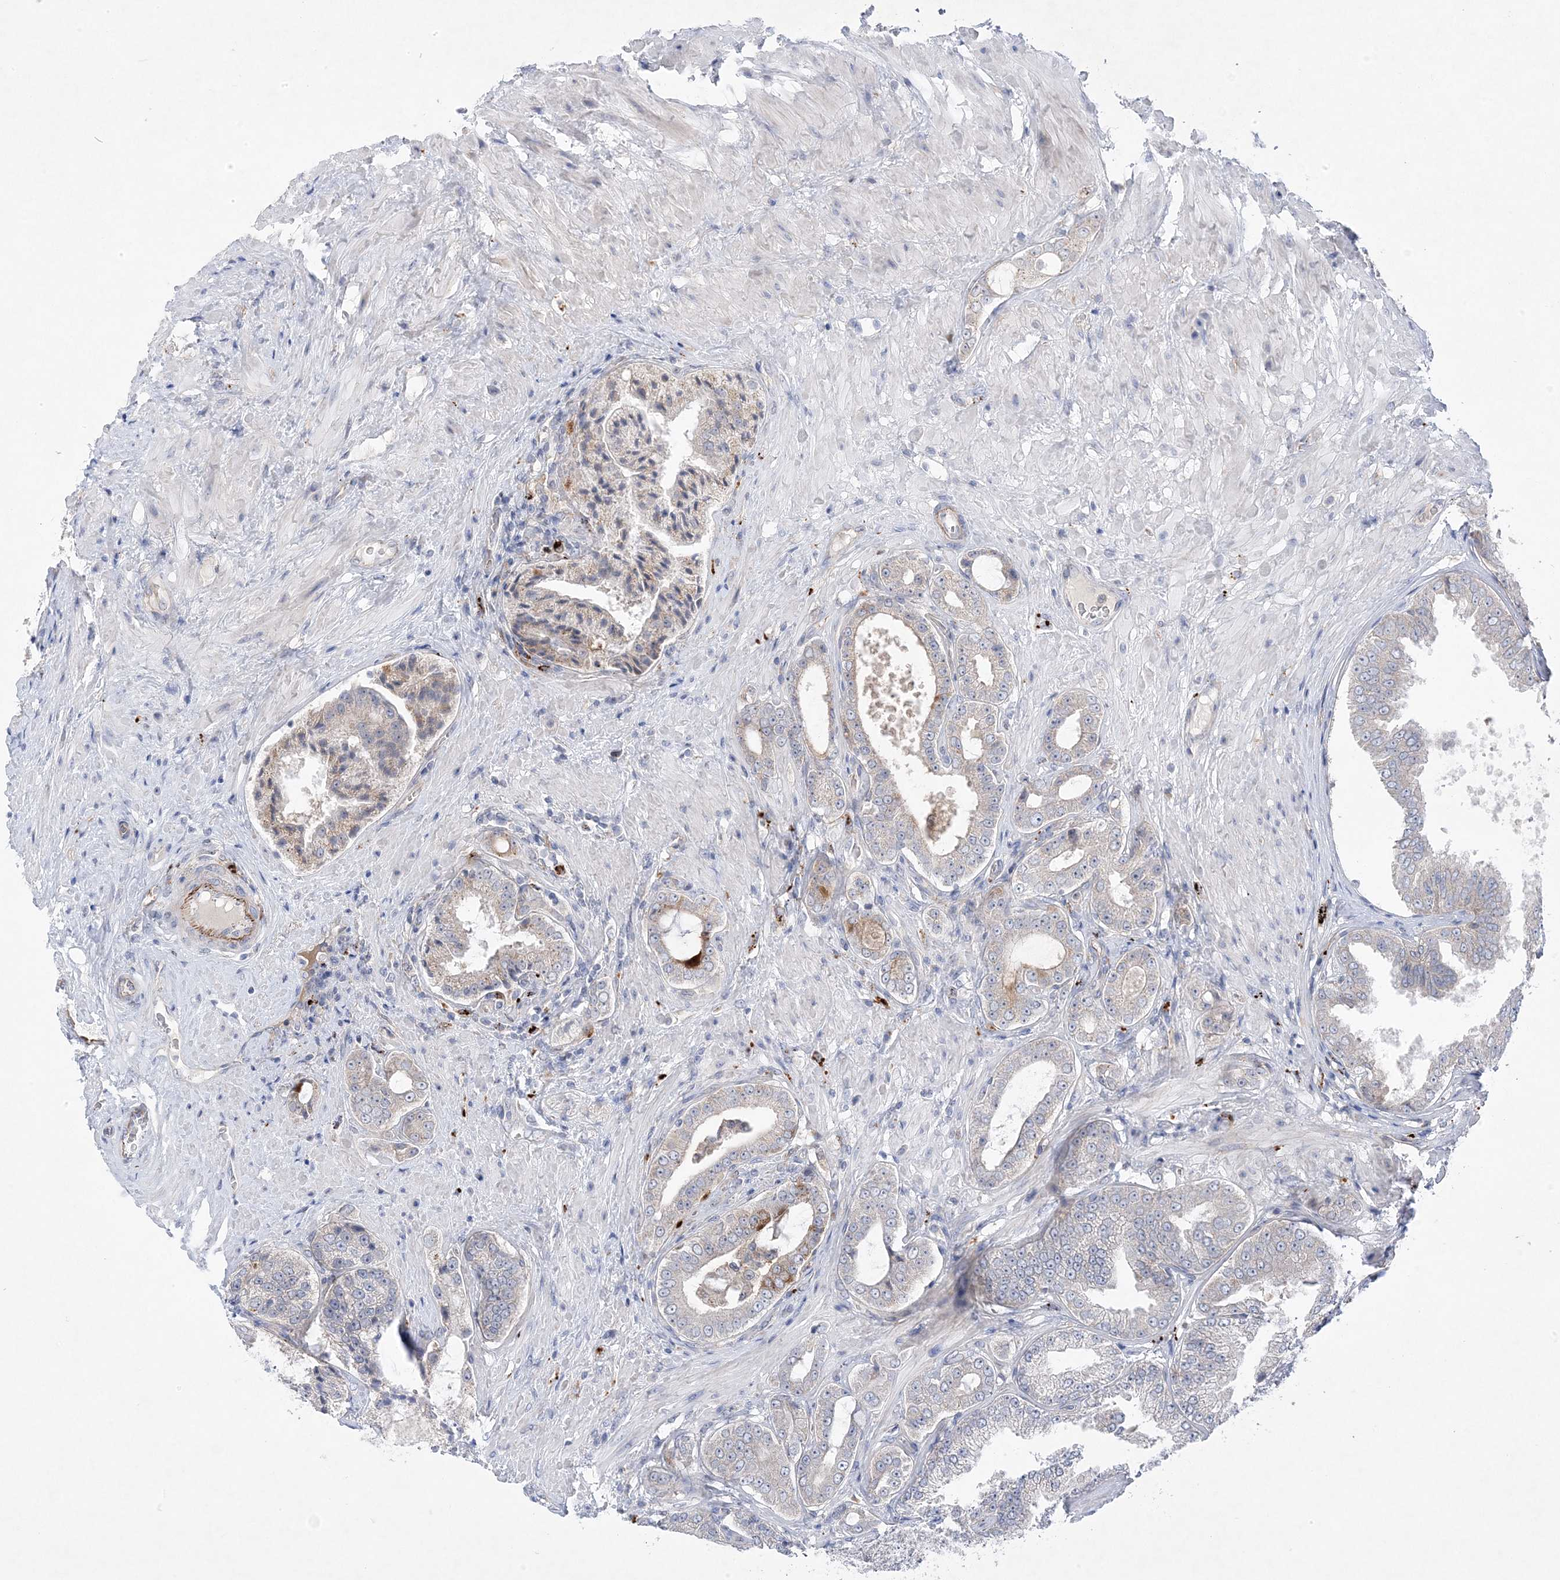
{"staining": {"intensity": "moderate", "quantity": "<25%", "location": "cytoplasmic/membranous"}, "tissue": "prostate cancer", "cell_type": "Tumor cells", "image_type": "cancer", "snomed": [{"axis": "morphology", "description": "Adenocarcinoma, Low grade"}, {"axis": "topography", "description": "Prostate"}], "caption": "Brown immunohistochemical staining in prostate adenocarcinoma (low-grade) displays moderate cytoplasmic/membranous positivity in approximately <25% of tumor cells. (Stains: DAB in brown, nuclei in blue, Microscopy: brightfield microscopy at high magnification).", "gene": "ANAPC1", "patient": {"sex": "male", "age": 63}}